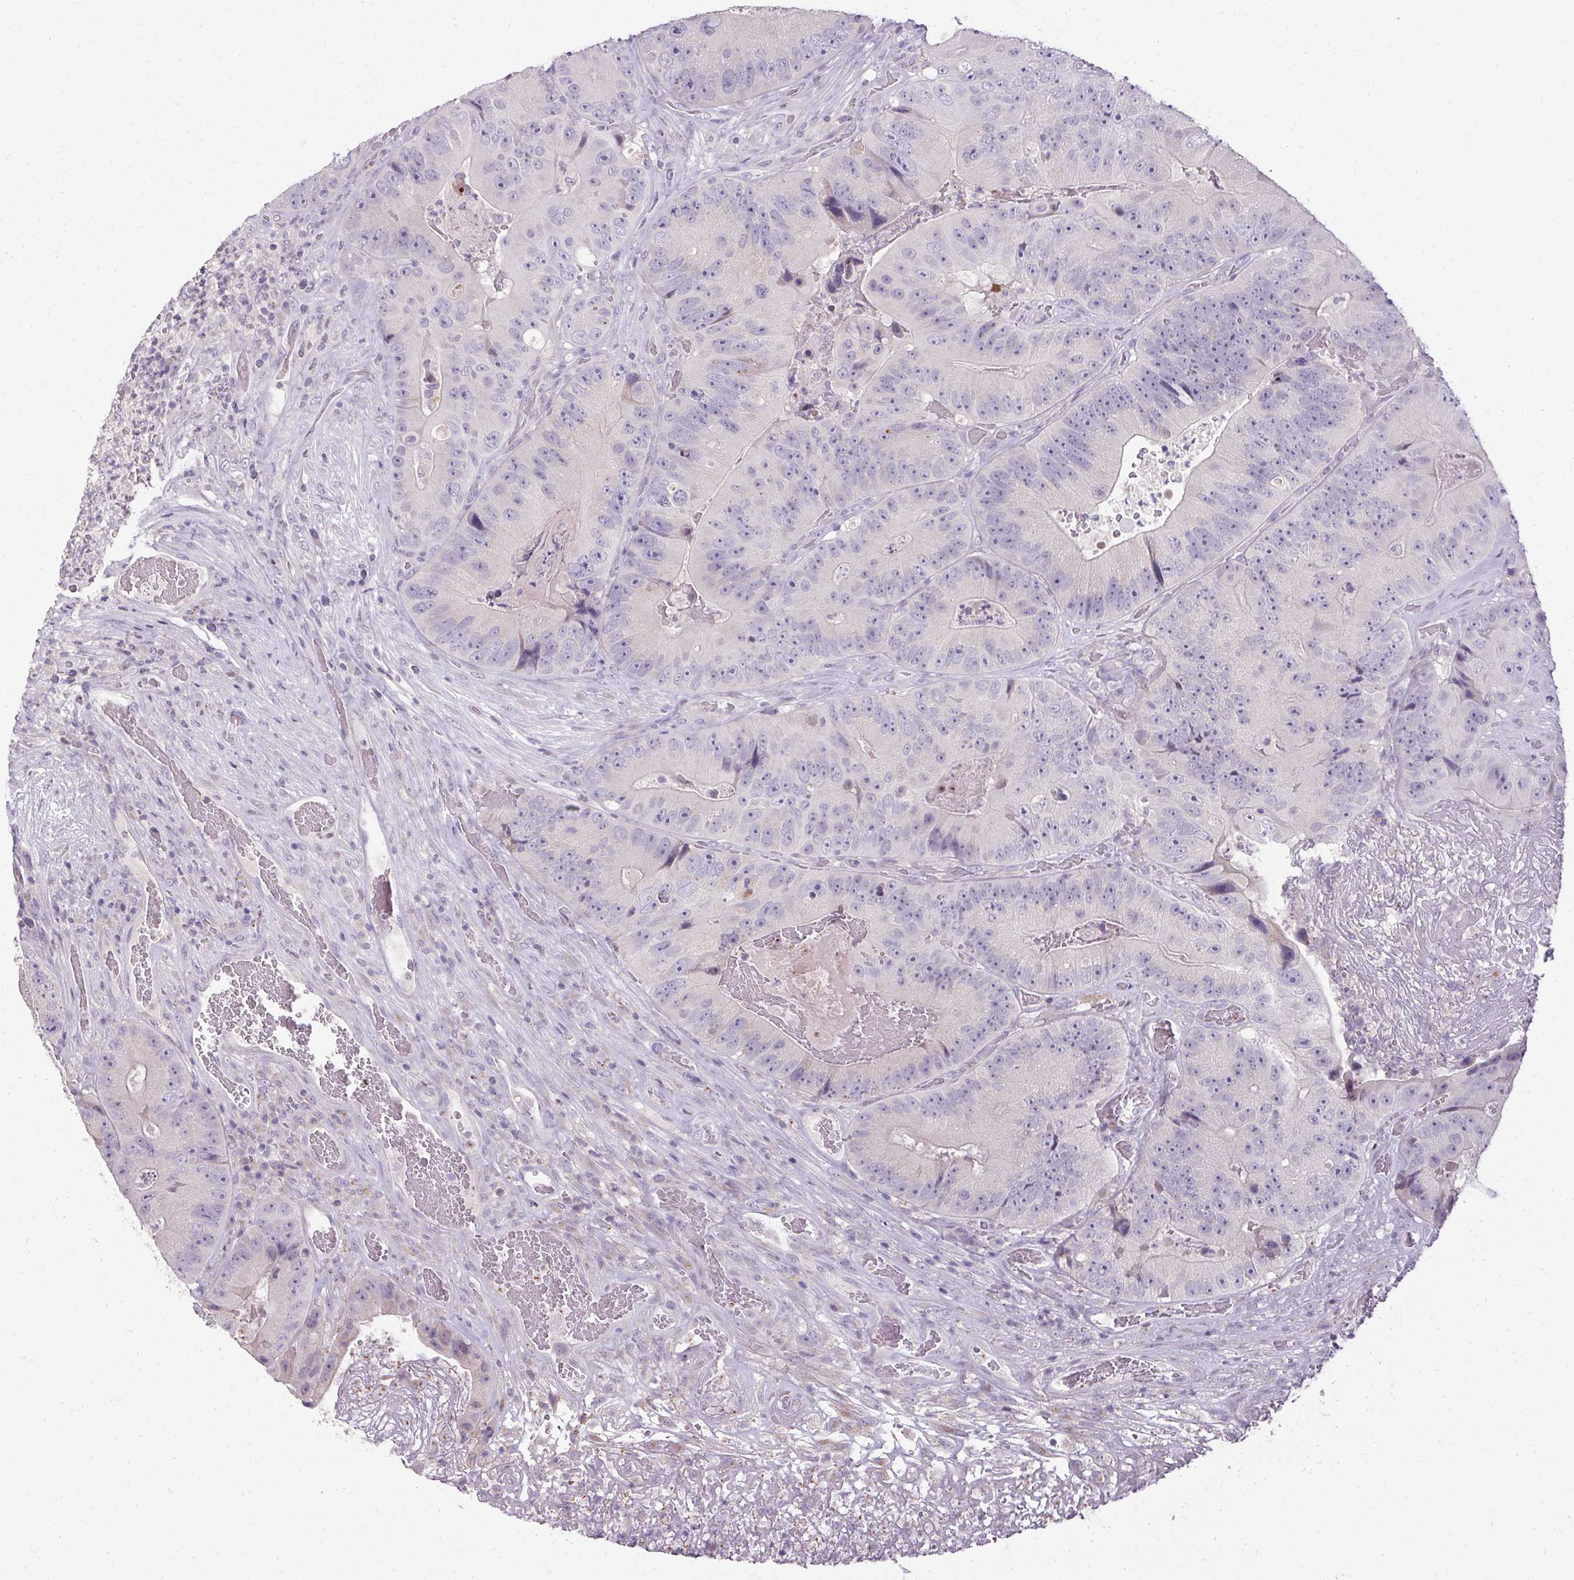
{"staining": {"intensity": "negative", "quantity": "none", "location": "none"}, "tissue": "colorectal cancer", "cell_type": "Tumor cells", "image_type": "cancer", "snomed": [{"axis": "morphology", "description": "Adenocarcinoma, NOS"}, {"axis": "topography", "description": "Colon"}], "caption": "Colorectal cancer was stained to show a protein in brown. There is no significant expression in tumor cells.", "gene": "HSD17B3", "patient": {"sex": "female", "age": 86}}